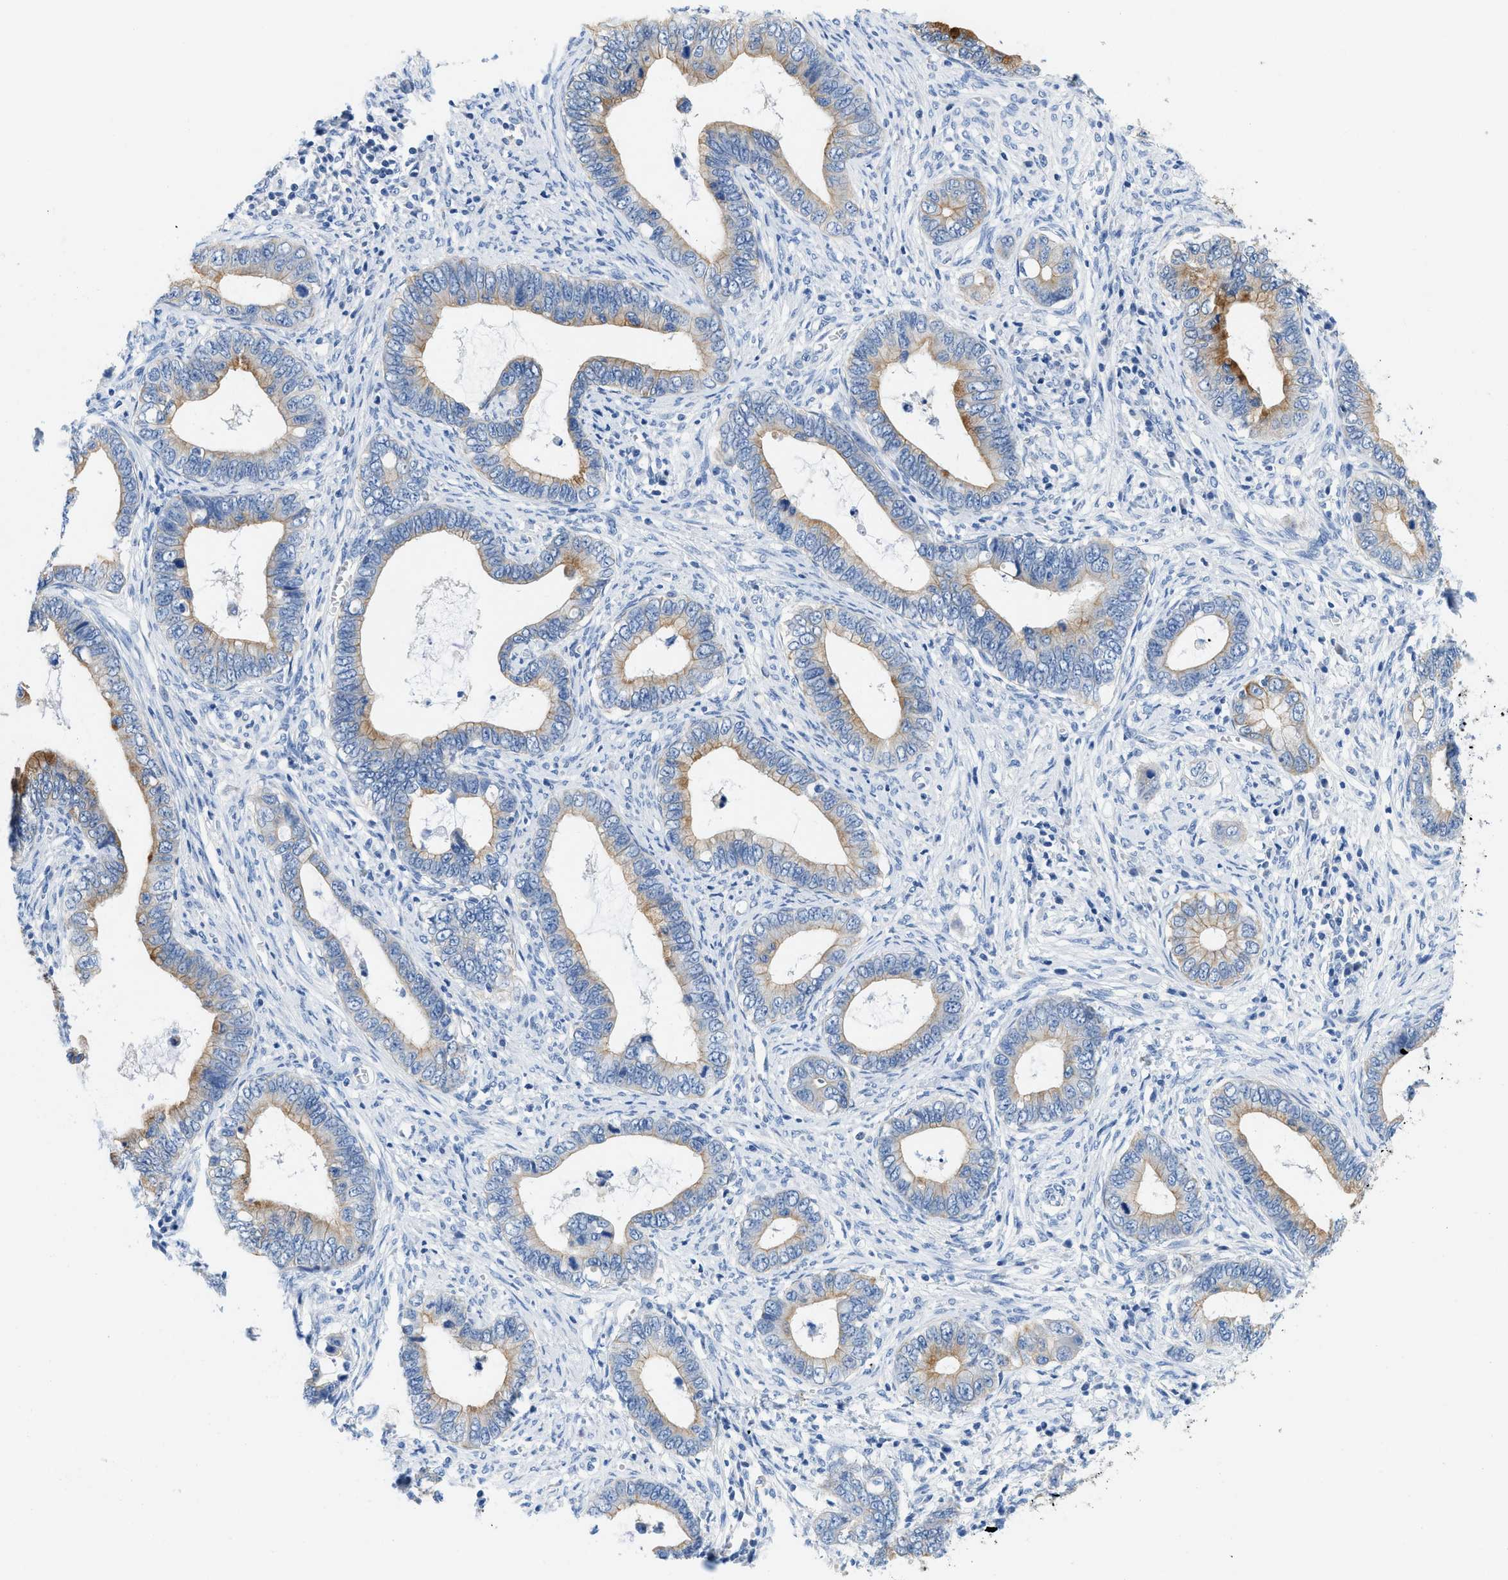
{"staining": {"intensity": "moderate", "quantity": "25%-75%", "location": "cytoplasmic/membranous"}, "tissue": "cervical cancer", "cell_type": "Tumor cells", "image_type": "cancer", "snomed": [{"axis": "morphology", "description": "Adenocarcinoma, NOS"}, {"axis": "topography", "description": "Cervix"}], "caption": "A medium amount of moderate cytoplasmic/membranous expression is identified in approximately 25%-75% of tumor cells in cervical cancer (adenocarcinoma) tissue.", "gene": "BPGM", "patient": {"sex": "female", "age": 44}}